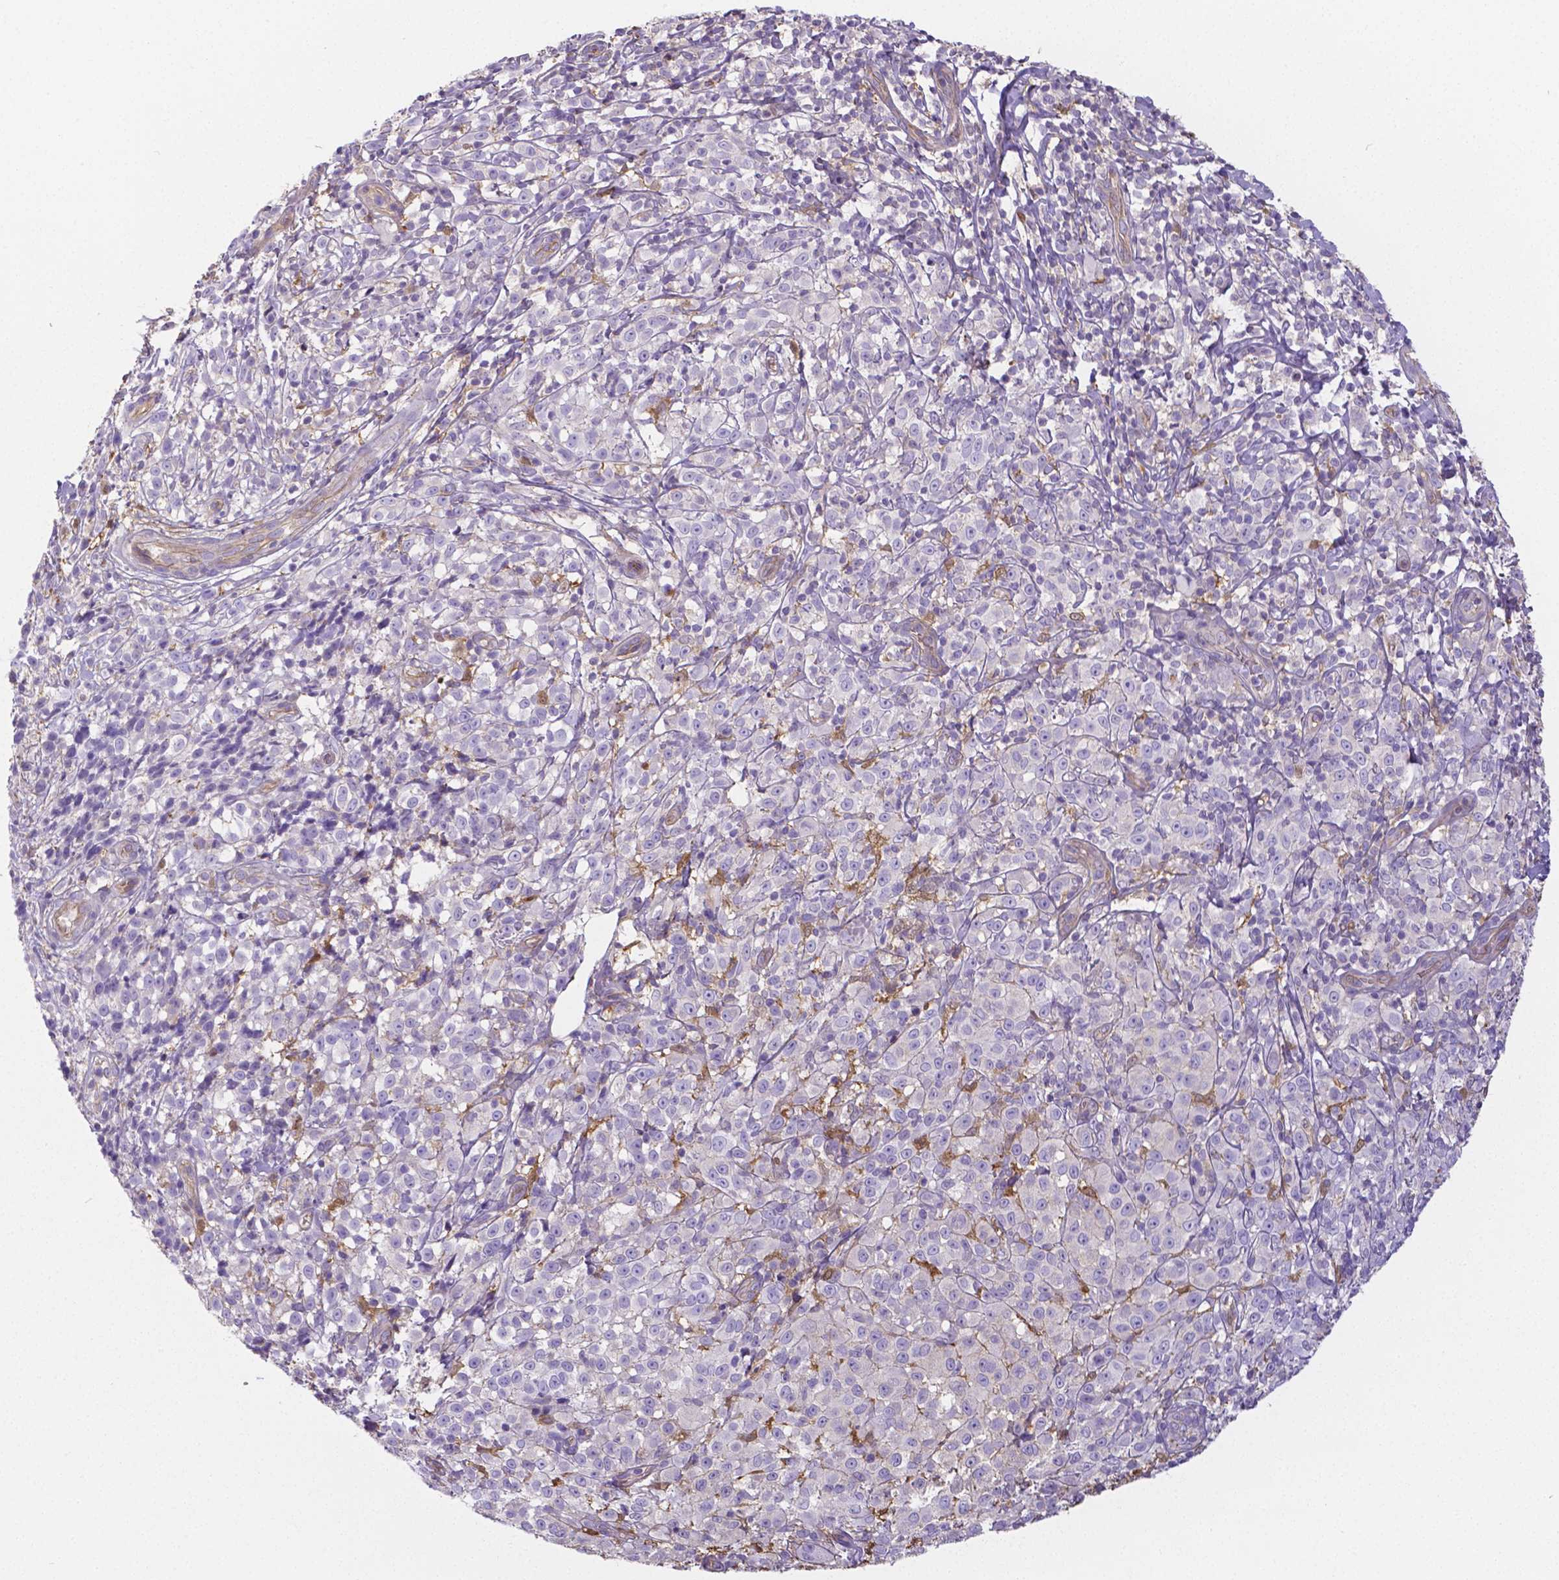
{"staining": {"intensity": "negative", "quantity": "none", "location": "none"}, "tissue": "melanoma", "cell_type": "Tumor cells", "image_type": "cancer", "snomed": [{"axis": "morphology", "description": "Malignant melanoma, NOS"}, {"axis": "topography", "description": "Skin"}], "caption": "This is a micrograph of immunohistochemistry staining of malignant melanoma, which shows no expression in tumor cells.", "gene": "CRMP1", "patient": {"sex": "male", "age": 85}}